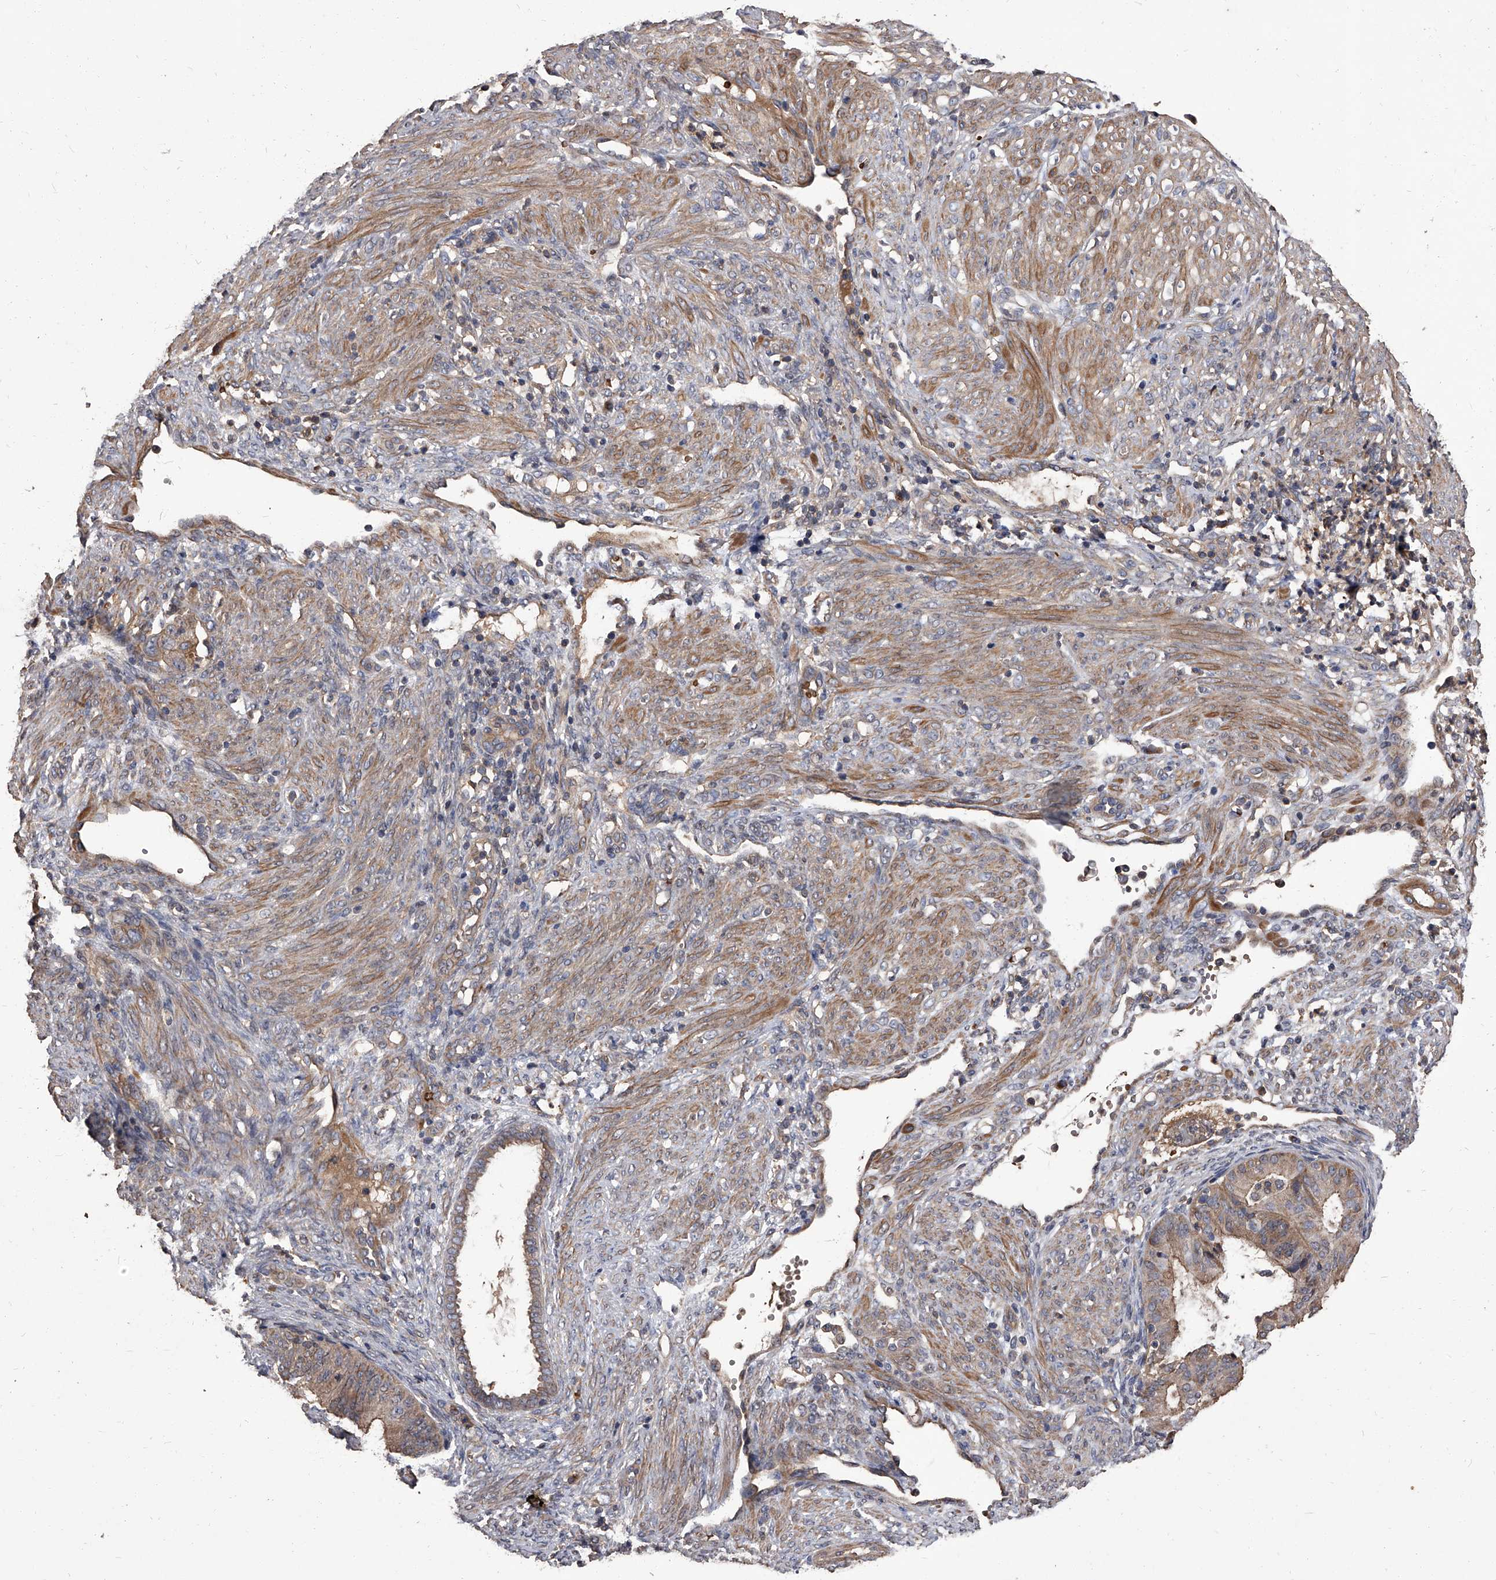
{"staining": {"intensity": "weak", "quantity": "25%-75%", "location": "cytoplasmic/membranous"}, "tissue": "endometrial cancer", "cell_type": "Tumor cells", "image_type": "cancer", "snomed": [{"axis": "morphology", "description": "Adenocarcinoma, NOS"}, {"axis": "topography", "description": "Endometrium"}], "caption": "Endometrial adenocarcinoma stained with a brown dye shows weak cytoplasmic/membranous positive staining in about 25%-75% of tumor cells.", "gene": "STK36", "patient": {"sex": "female", "age": 51}}